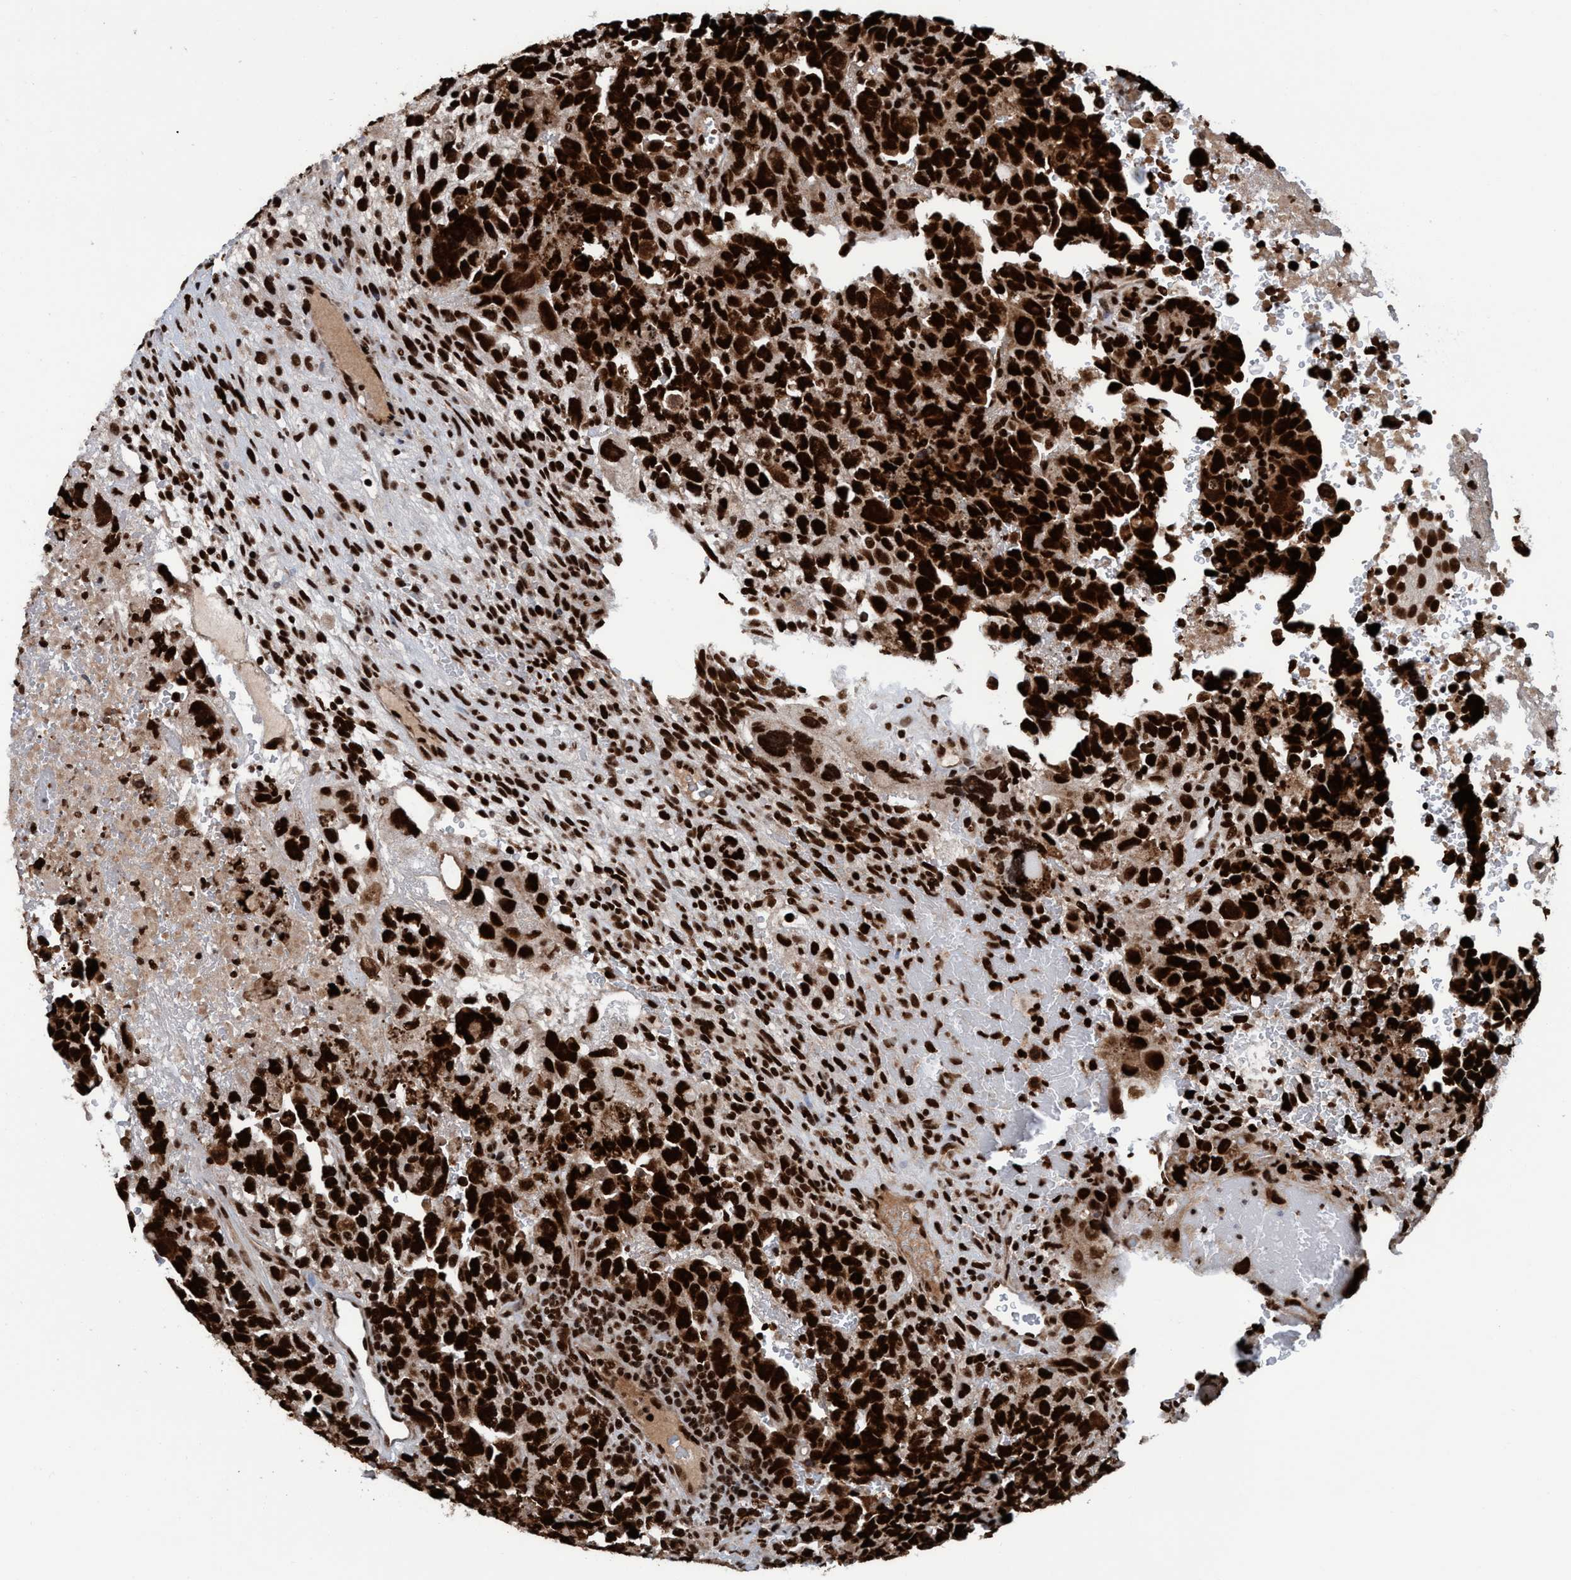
{"staining": {"intensity": "strong", "quantity": ">75%", "location": "cytoplasmic/membranous,nuclear"}, "tissue": "testis cancer", "cell_type": "Tumor cells", "image_type": "cancer", "snomed": [{"axis": "morphology", "description": "Carcinoma, Embryonal, NOS"}, {"axis": "topography", "description": "Testis"}], "caption": "Protein staining exhibits strong cytoplasmic/membranous and nuclear staining in approximately >75% of tumor cells in testis cancer.", "gene": "TOPBP1", "patient": {"sex": "male", "age": 28}}